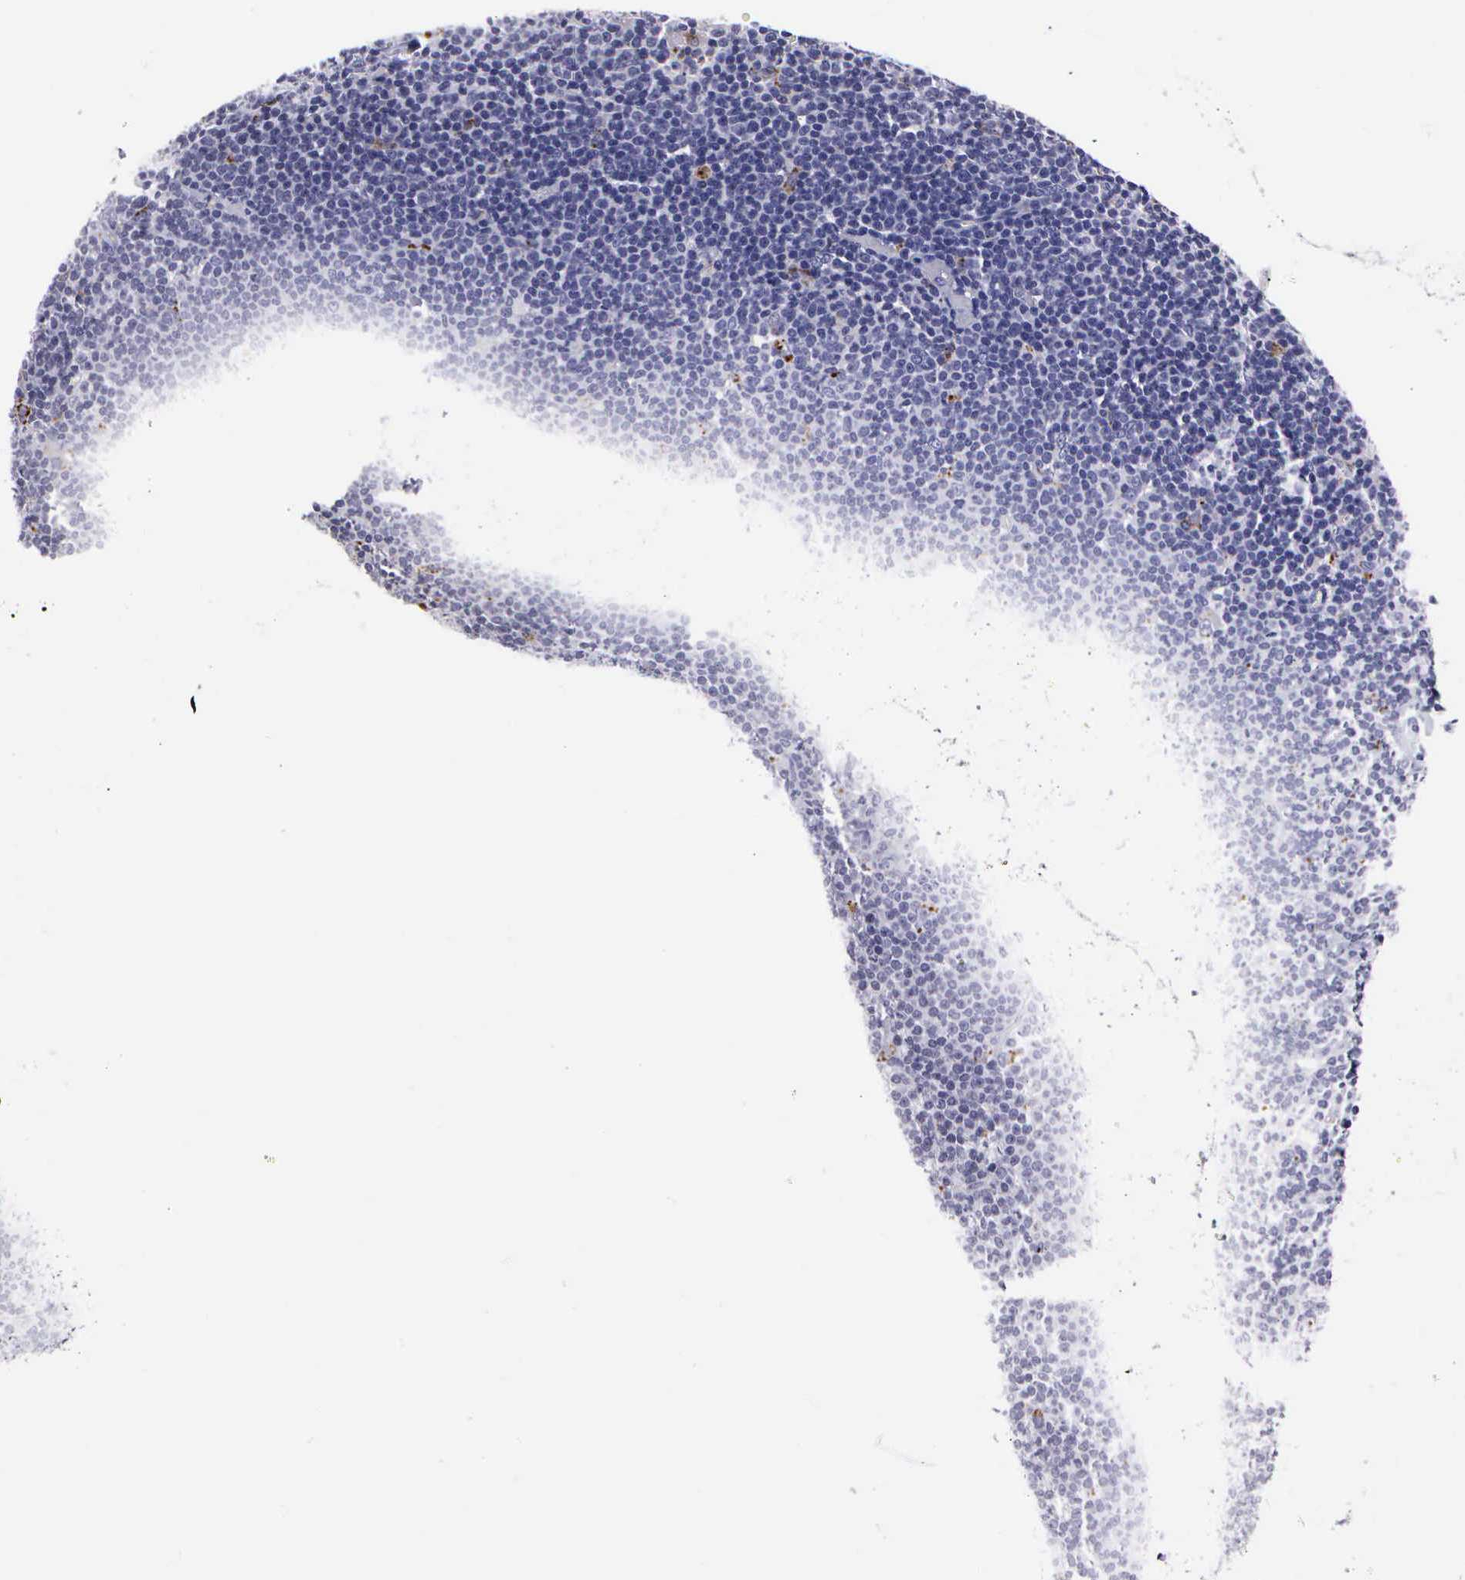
{"staining": {"intensity": "negative", "quantity": "none", "location": "none"}, "tissue": "lymphoma", "cell_type": "Tumor cells", "image_type": "cancer", "snomed": [{"axis": "morphology", "description": "Malignant lymphoma, non-Hodgkin's type, Low grade"}, {"axis": "topography", "description": "Lymph node"}], "caption": "Tumor cells are negative for protein expression in human lymphoma.", "gene": "CRELD2", "patient": {"sex": "male", "age": 65}}